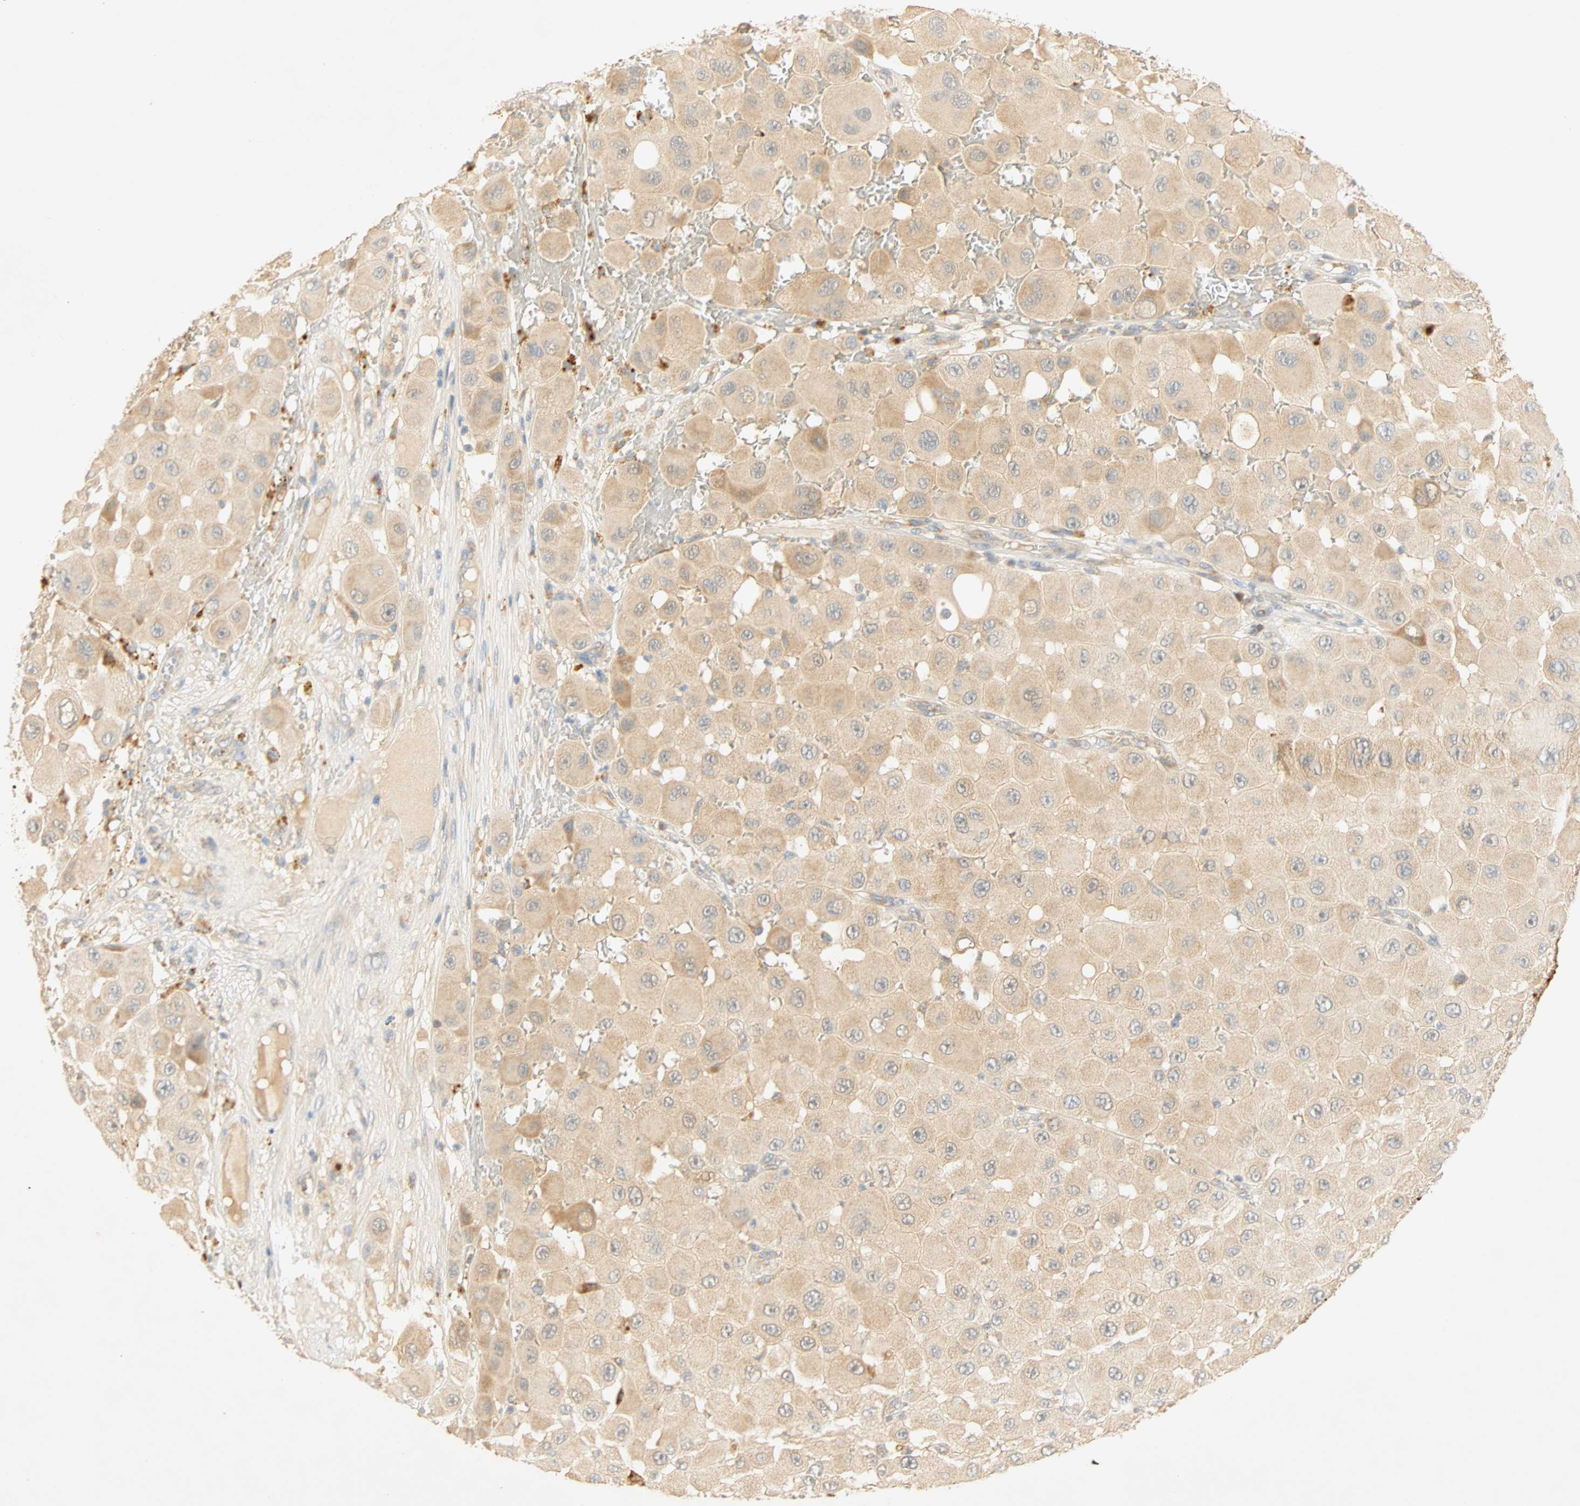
{"staining": {"intensity": "weak", "quantity": ">75%", "location": "cytoplasmic/membranous"}, "tissue": "melanoma", "cell_type": "Tumor cells", "image_type": "cancer", "snomed": [{"axis": "morphology", "description": "Malignant melanoma, NOS"}, {"axis": "topography", "description": "Skin"}], "caption": "Human melanoma stained with a protein marker reveals weak staining in tumor cells.", "gene": "SELENBP1", "patient": {"sex": "female", "age": 81}}